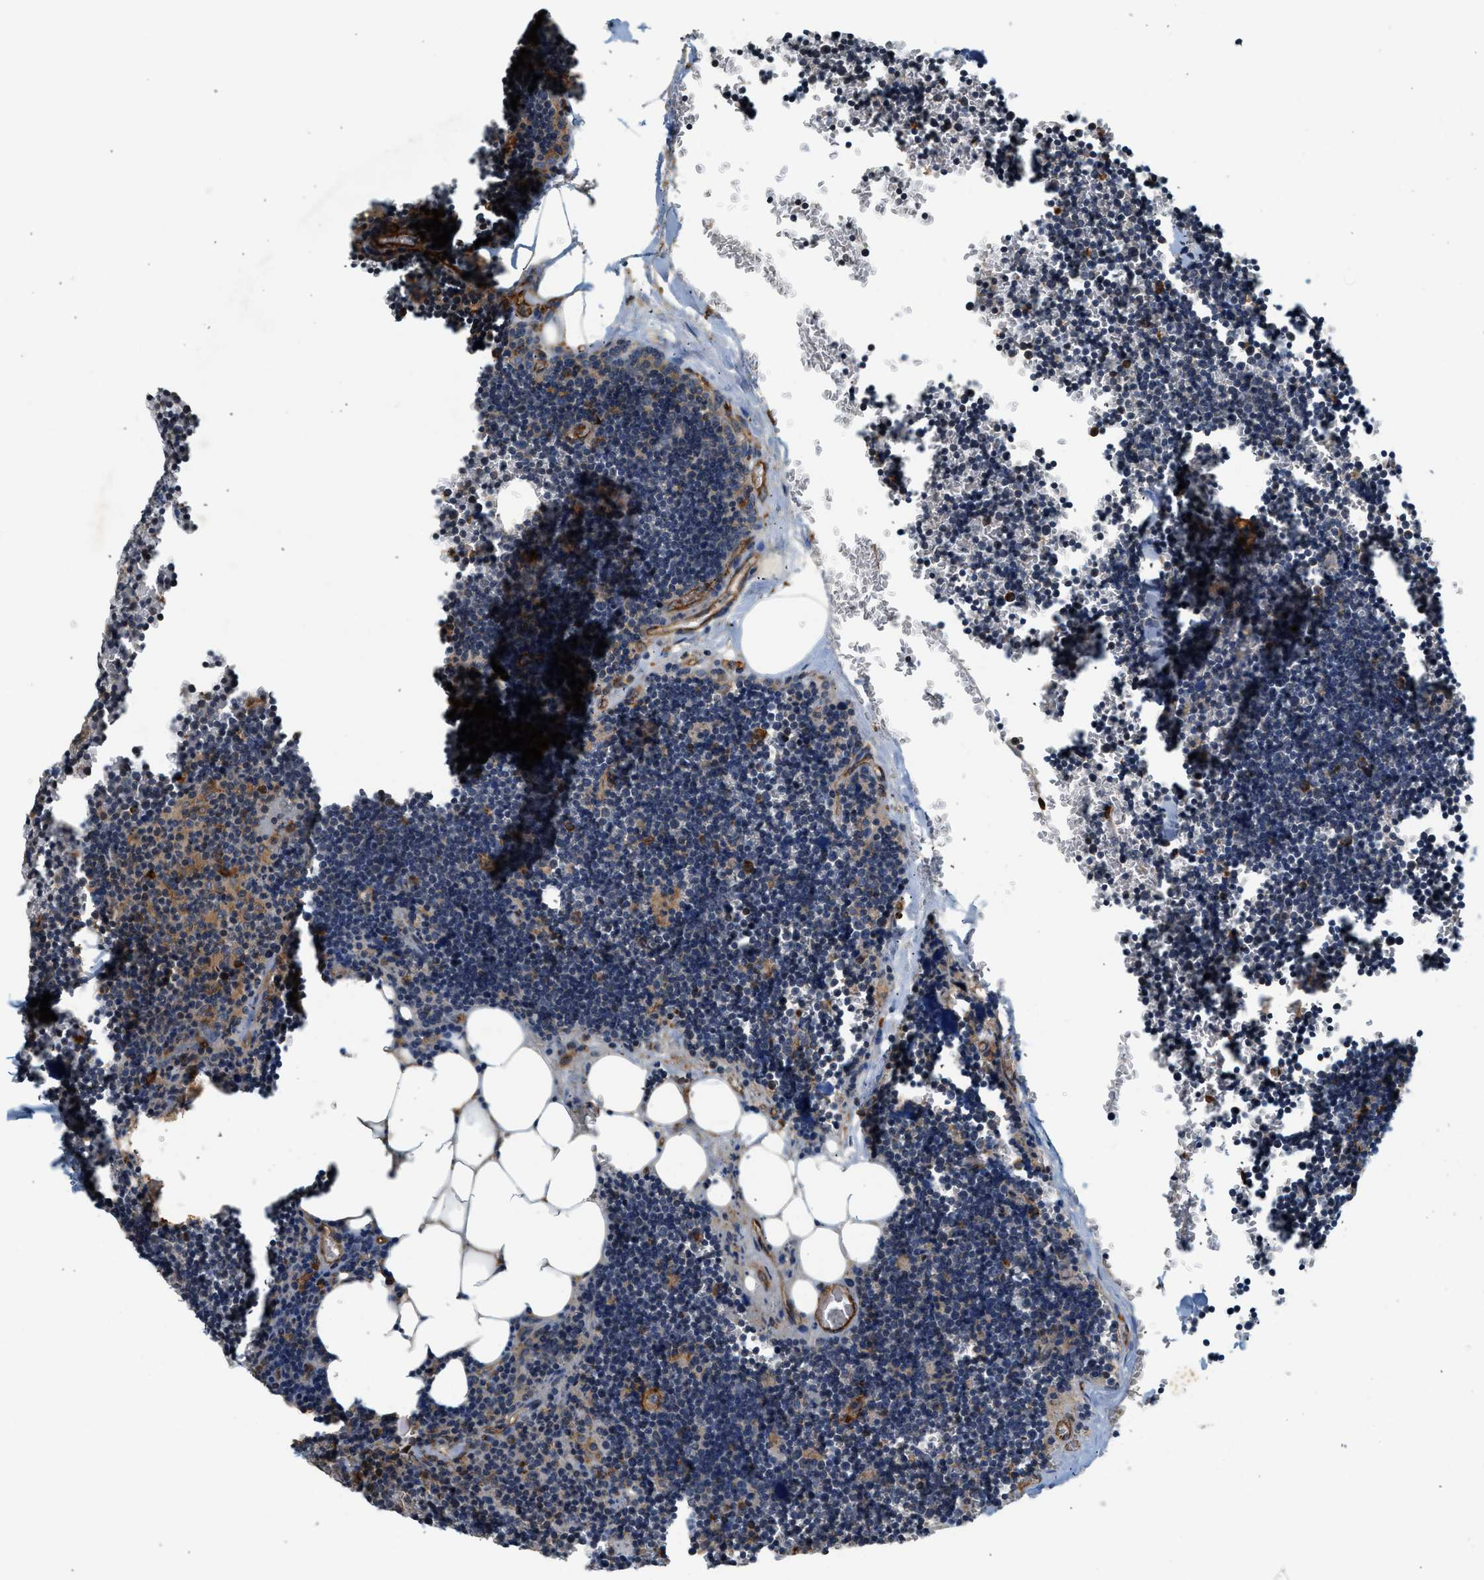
{"staining": {"intensity": "moderate", "quantity": "<25%", "location": "cytoplasmic/membranous"}, "tissue": "lymph node", "cell_type": "Germinal center cells", "image_type": "normal", "snomed": [{"axis": "morphology", "description": "Normal tissue, NOS"}, {"axis": "topography", "description": "Lymph node"}], "caption": "A high-resolution photomicrograph shows immunohistochemistry (IHC) staining of unremarkable lymph node, which demonstrates moderate cytoplasmic/membranous positivity in about <25% of germinal center cells.", "gene": "HIP1", "patient": {"sex": "male", "age": 33}}